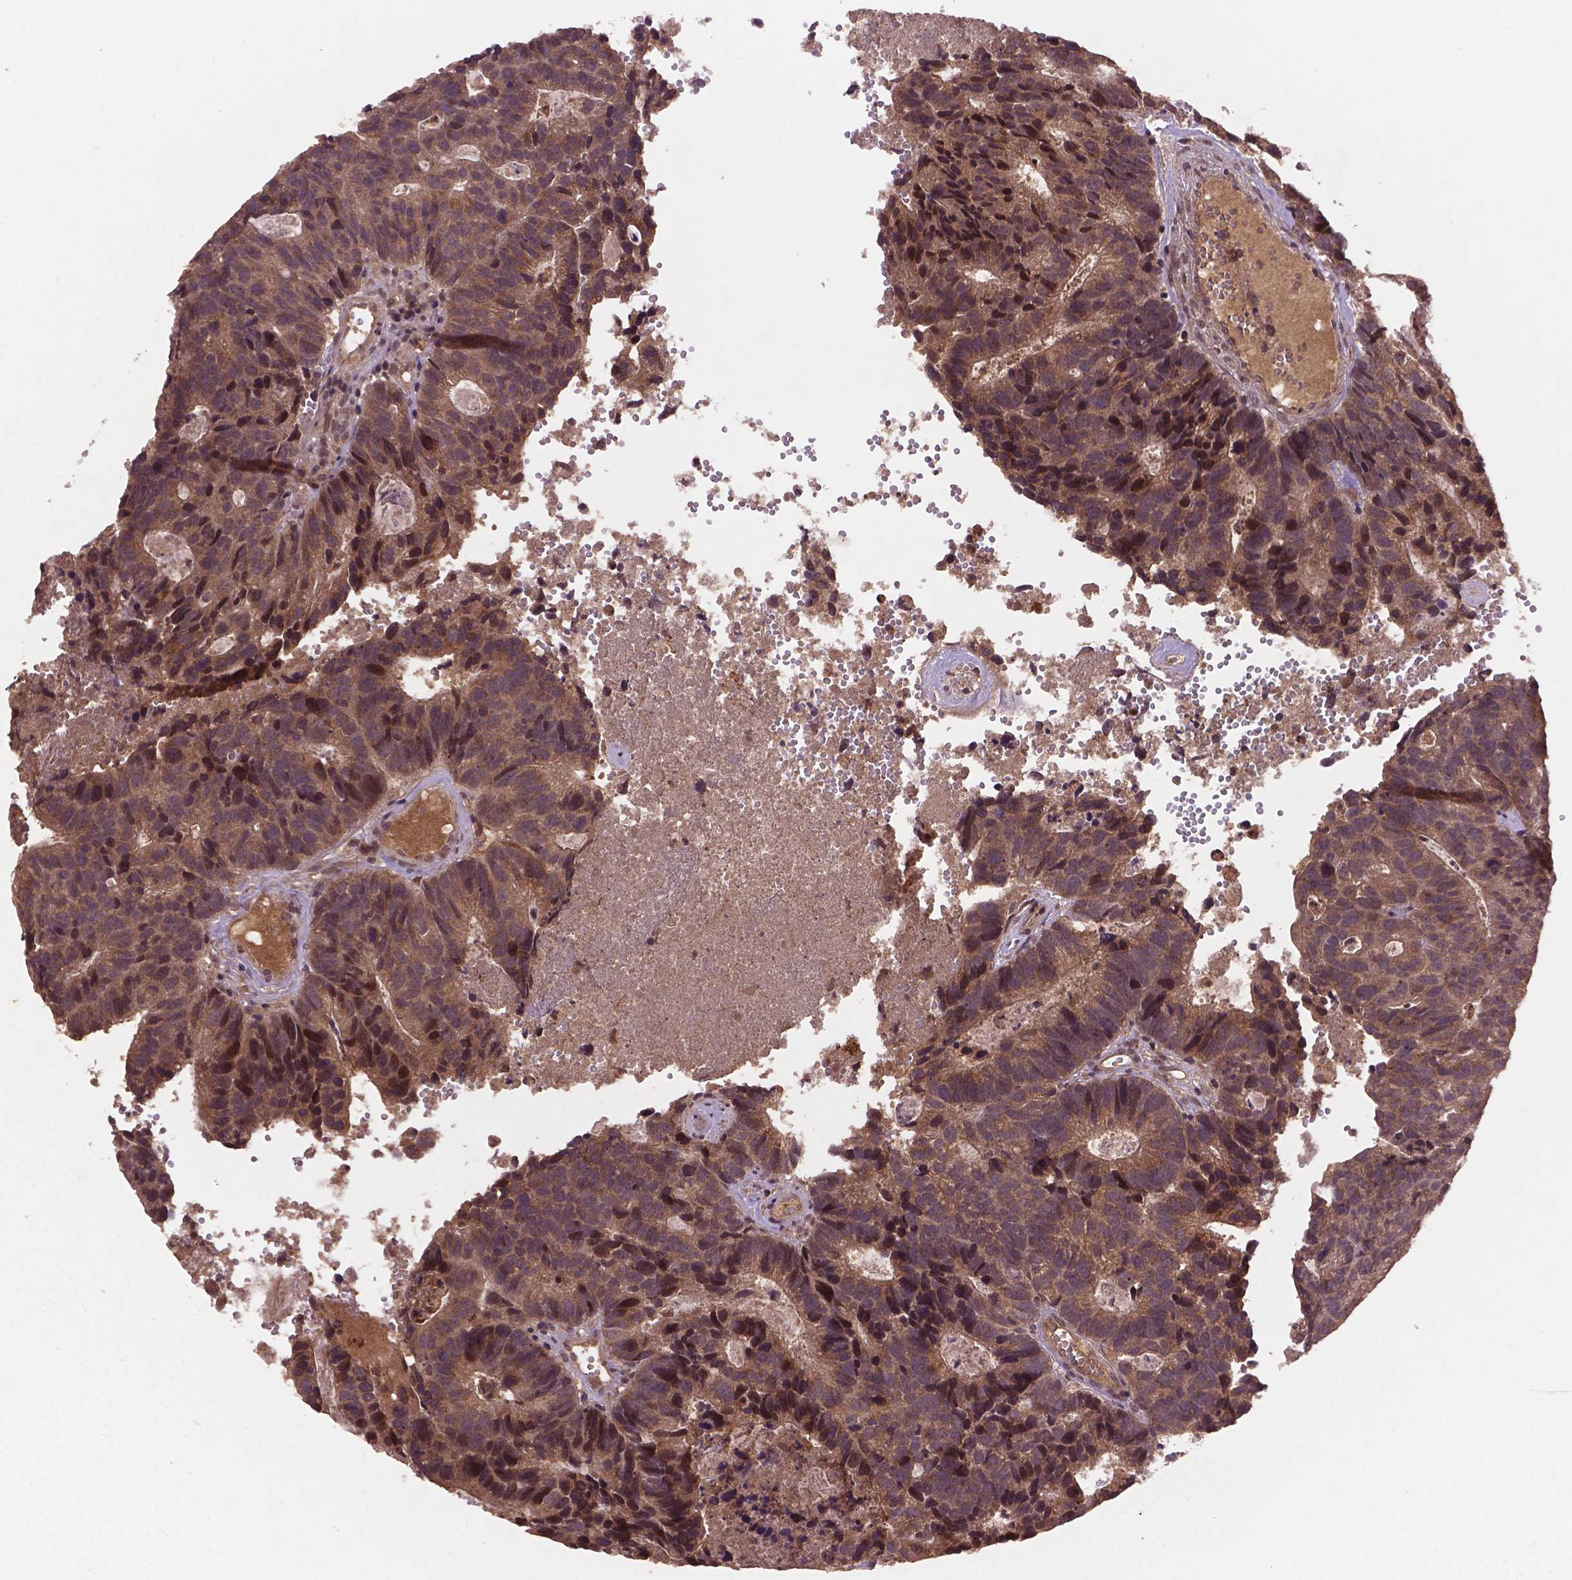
{"staining": {"intensity": "moderate", "quantity": ">75%", "location": "cytoplasmic/membranous,nuclear"}, "tissue": "head and neck cancer", "cell_type": "Tumor cells", "image_type": "cancer", "snomed": [{"axis": "morphology", "description": "Adenocarcinoma, NOS"}, {"axis": "topography", "description": "Head-Neck"}], "caption": "Immunohistochemical staining of adenocarcinoma (head and neck) exhibits medium levels of moderate cytoplasmic/membranous and nuclear protein positivity in about >75% of tumor cells. (Stains: DAB (3,3'-diaminobenzidine) in brown, nuclei in blue, Microscopy: brightfield microscopy at high magnification).", "gene": "NIPAL2", "patient": {"sex": "male", "age": 62}}